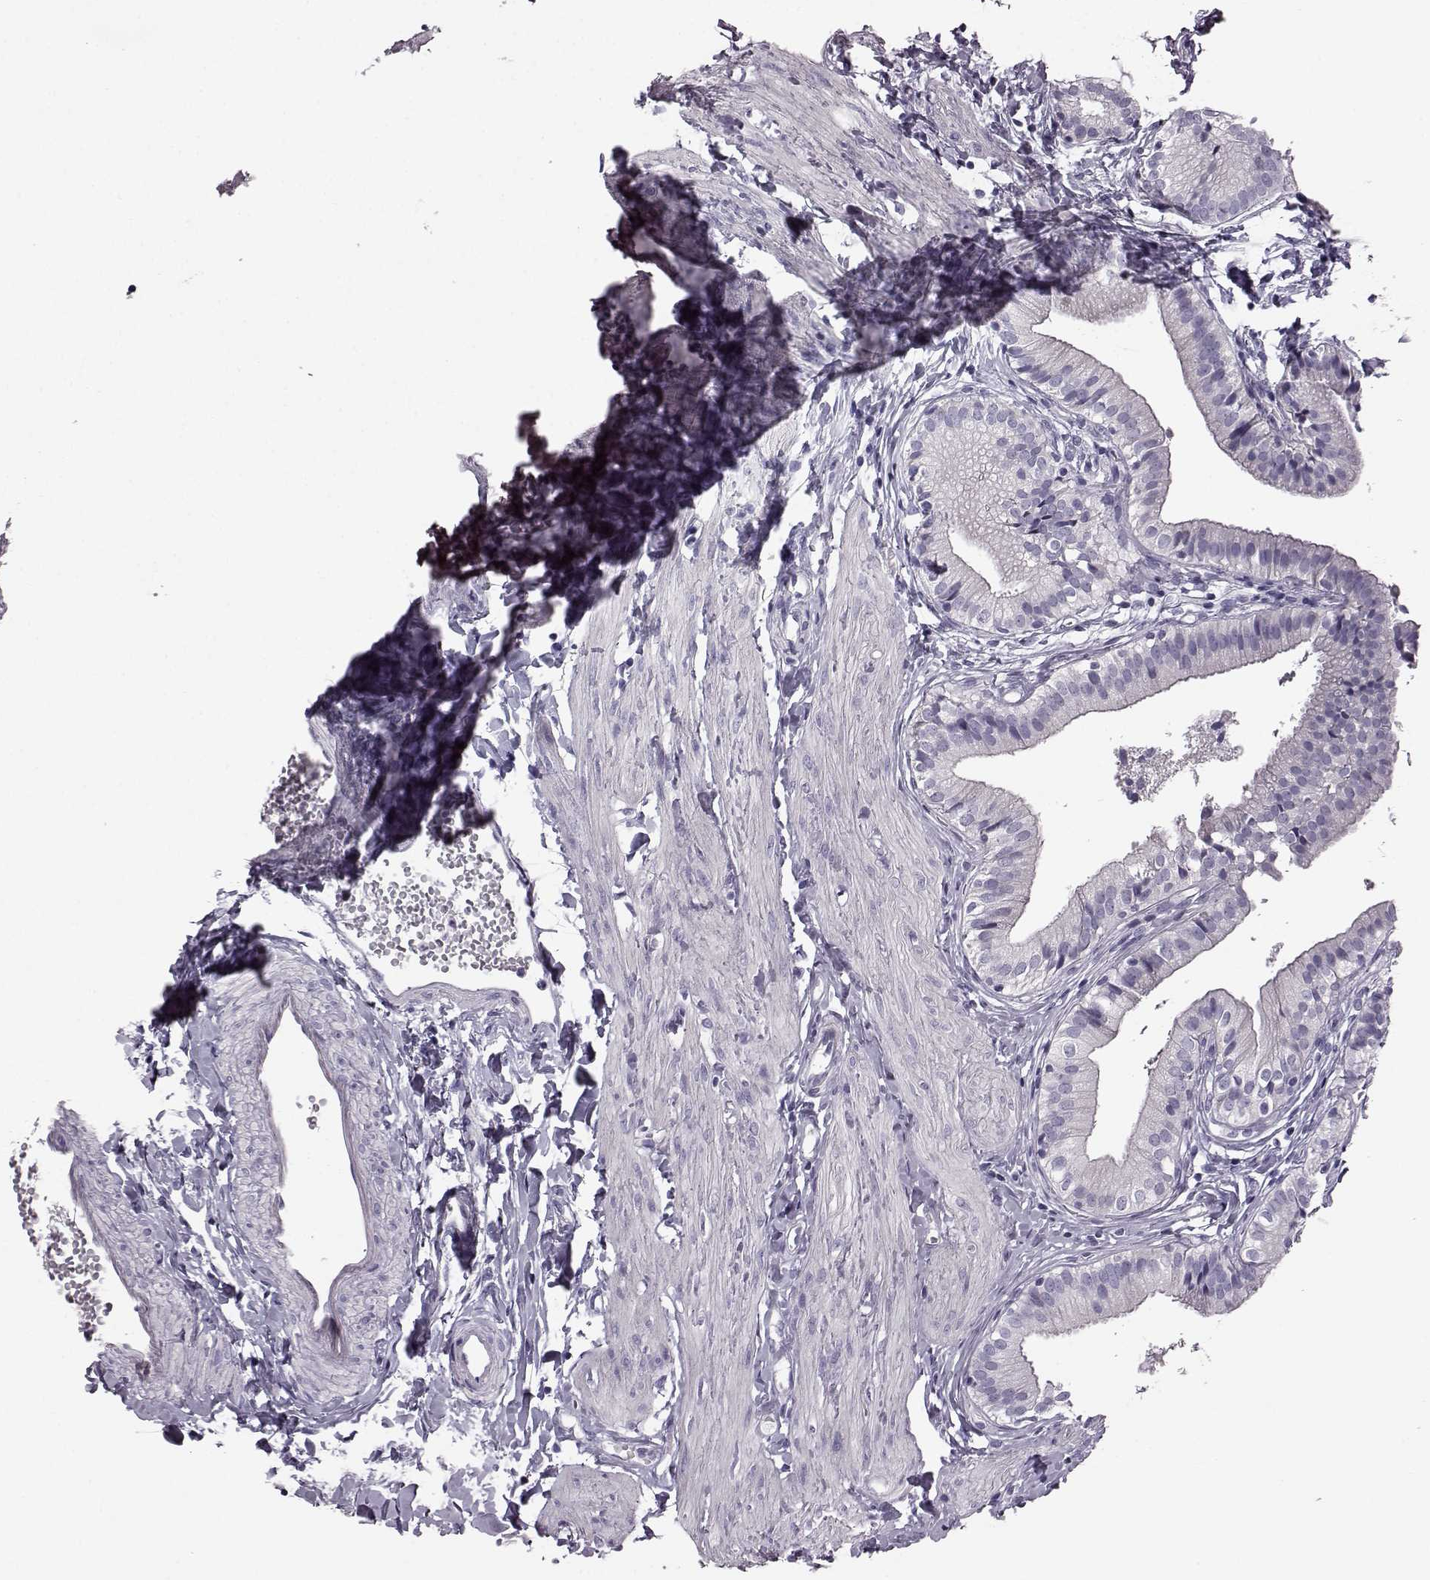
{"staining": {"intensity": "negative", "quantity": "none", "location": "none"}, "tissue": "gallbladder", "cell_type": "Glandular cells", "image_type": "normal", "snomed": [{"axis": "morphology", "description": "Normal tissue, NOS"}, {"axis": "topography", "description": "Gallbladder"}], "caption": "DAB (3,3'-diaminobenzidine) immunohistochemical staining of unremarkable gallbladder reveals no significant positivity in glandular cells. The staining was performed using DAB (3,3'-diaminobenzidine) to visualize the protein expression in brown, while the nuclei were stained in blue with hematoxylin (Magnification: 20x).", "gene": "ODAD4", "patient": {"sex": "female", "age": 47}}